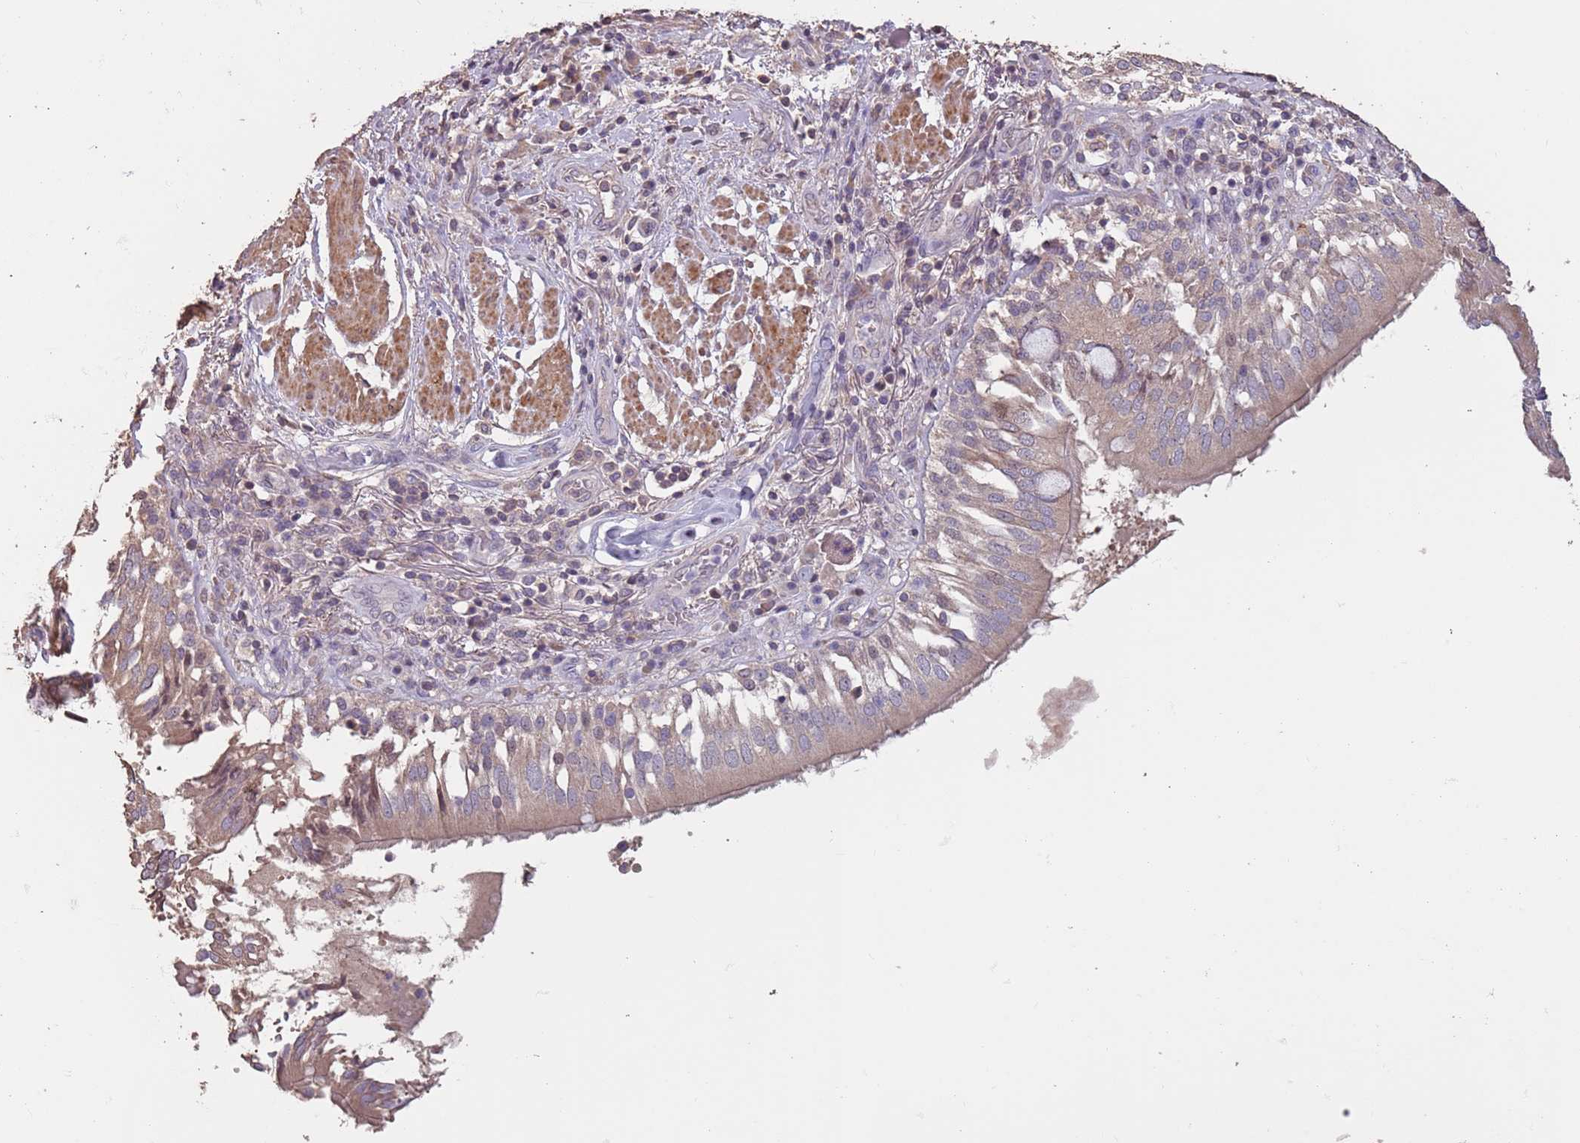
{"staining": {"intensity": "negative", "quantity": "none", "location": "none"}, "tissue": "adipose tissue", "cell_type": "Adipocytes", "image_type": "normal", "snomed": [{"axis": "morphology", "description": "Normal tissue, NOS"}, {"axis": "morphology", "description": "Squamous cell carcinoma, NOS"}, {"axis": "topography", "description": "Bronchus"}, {"axis": "topography", "description": "Lung"}], "caption": "Immunohistochemistry of normal human adipose tissue demonstrates no positivity in adipocytes.", "gene": "MBD3L1", "patient": {"sex": "male", "age": 64}}